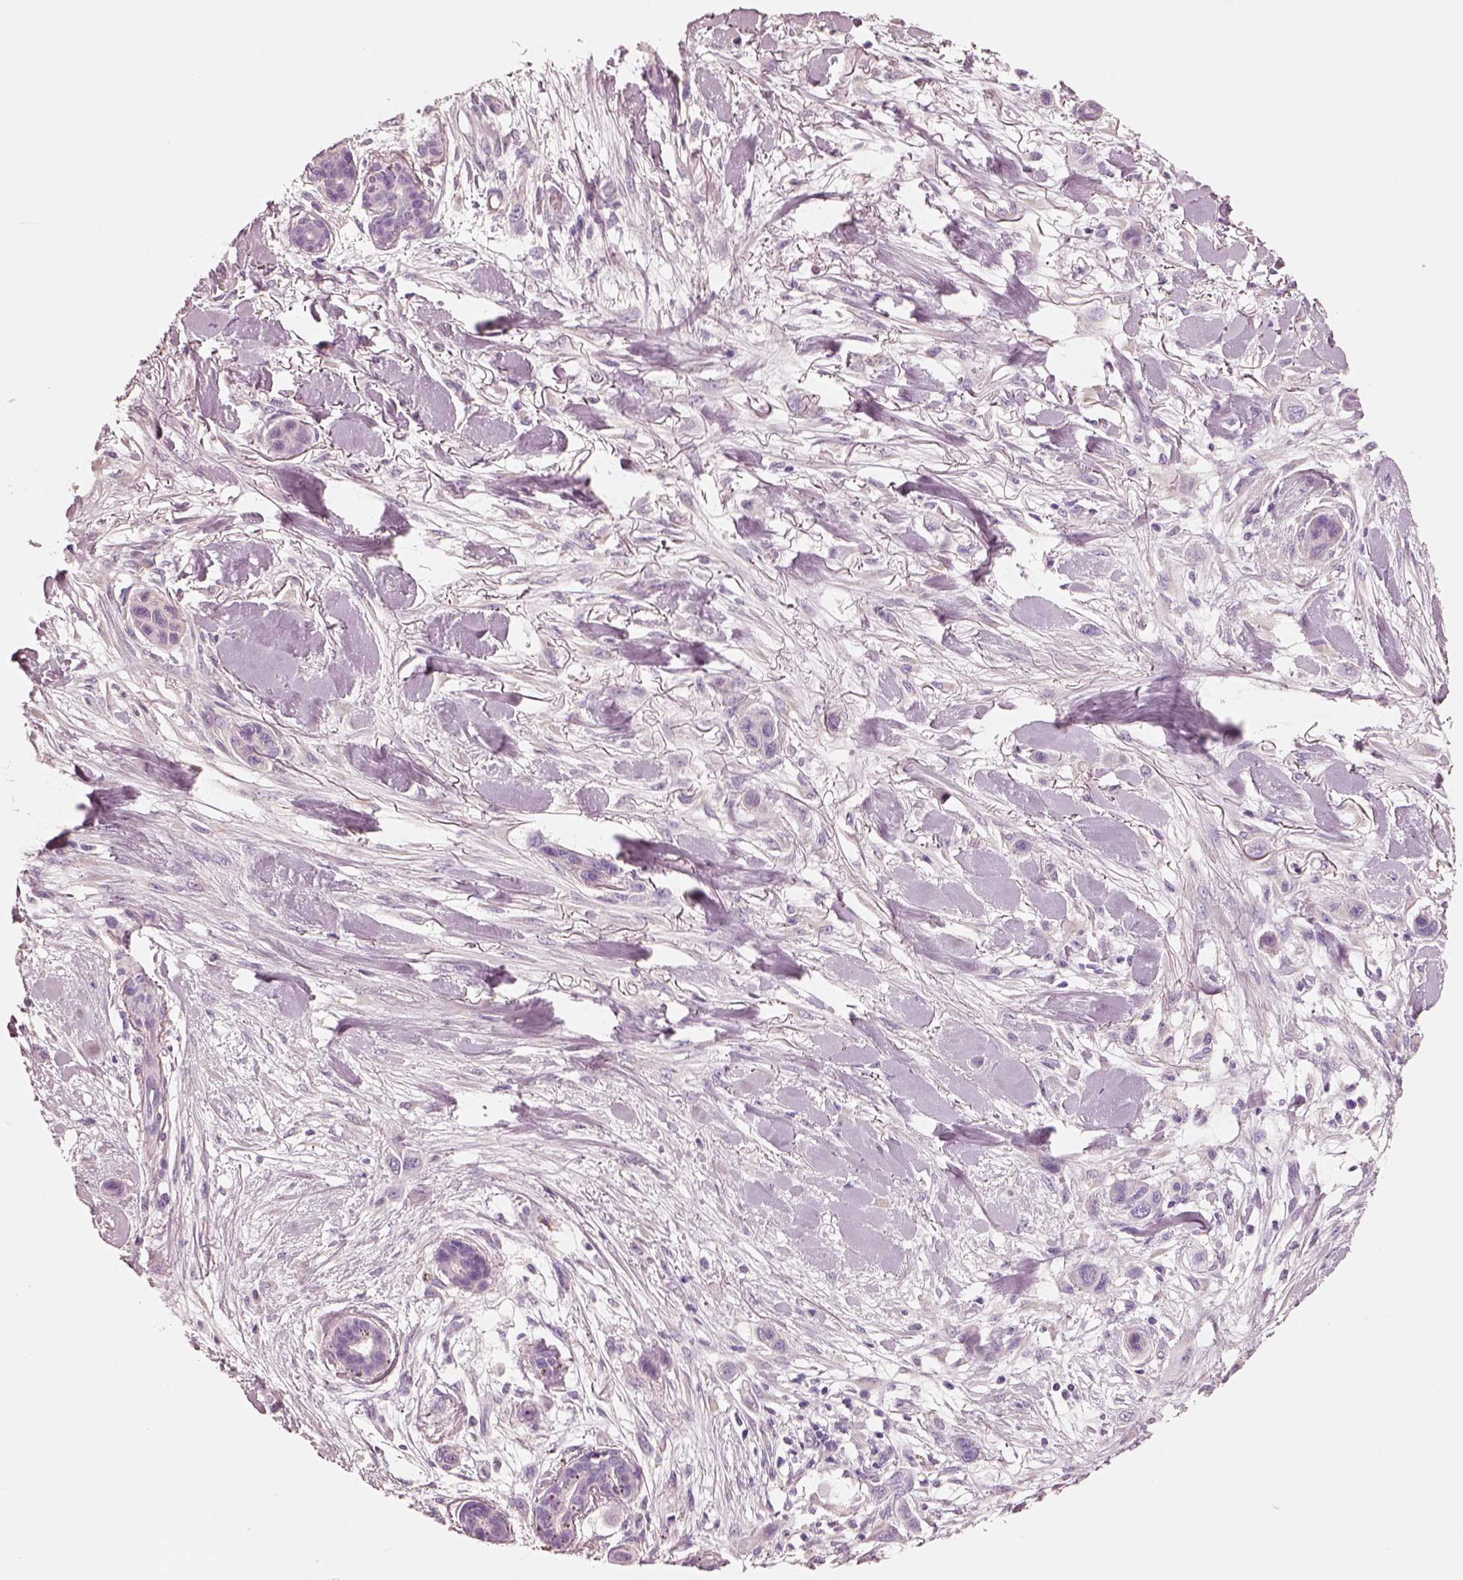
{"staining": {"intensity": "negative", "quantity": "none", "location": "none"}, "tissue": "skin cancer", "cell_type": "Tumor cells", "image_type": "cancer", "snomed": [{"axis": "morphology", "description": "Squamous cell carcinoma, NOS"}, {"axis": "topography", "description": "Skin"}], "caption": "Immunohistochemistry micrograph of human skin cancer (squamous cell carcinoma) stained for a protein (brown), which displays no expression in tumor cells. (DAB (3,3'-diaminobenzidine) IHC with hematoxylin counter stain).", "gene": "PNOC", "patient": {"sex": "male", "age": 79}}